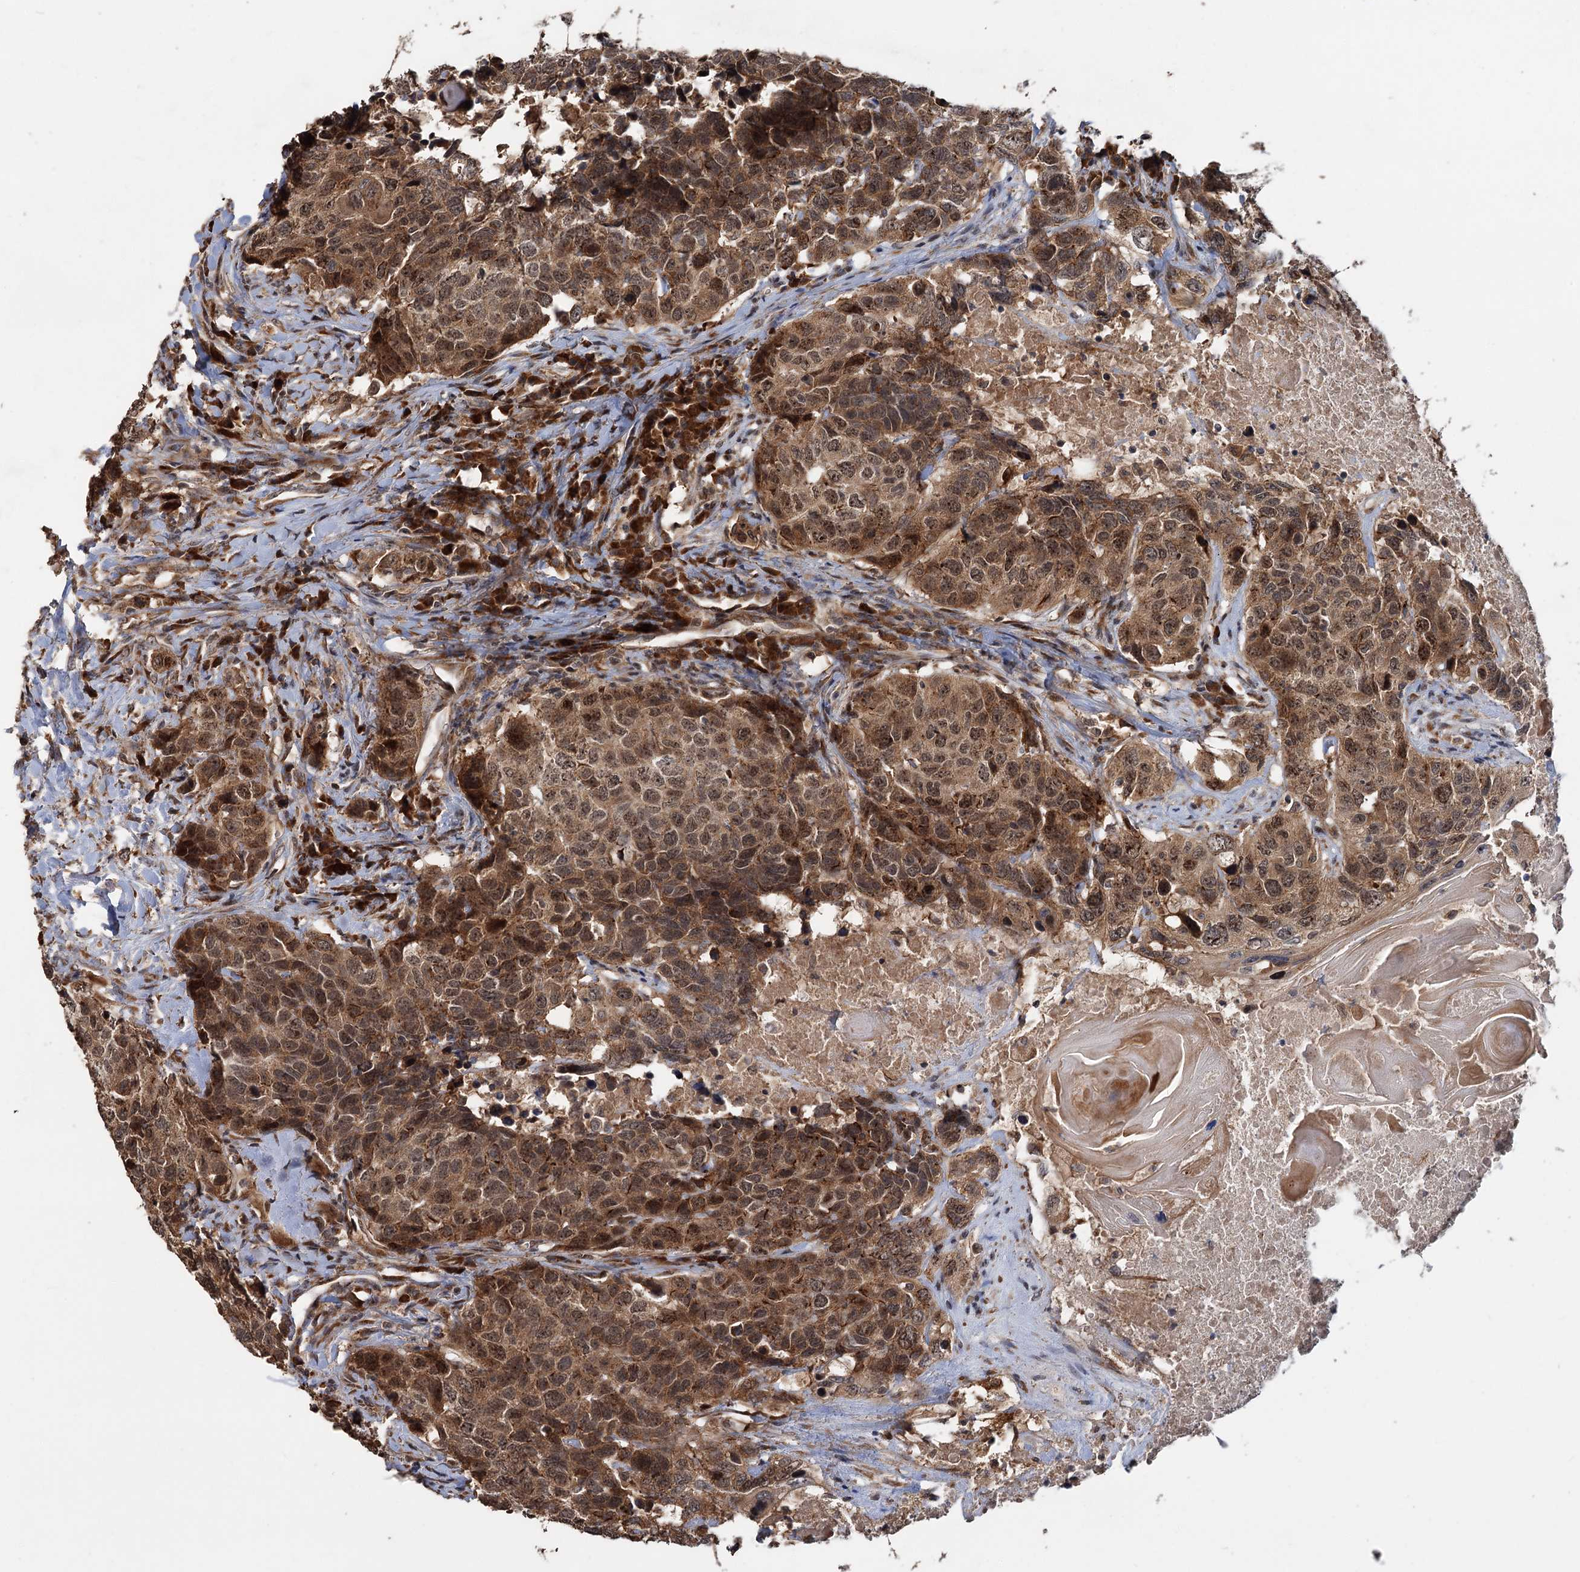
{"staining": {"intensity": "moderate", "quantity": ">75%", "location": "cytoplasmic/membranous,nuclear"}, "tissue": "head and neck cancer", "cell_type": "Tumor cells", "image_type": "cancer", "snomed": [{"axis": "morphology", "description": "Squamous cell carcinoma, NOS"}, {"axis": "topography", "description": "Head-Neck"}], "caption": "Immunohistochemistry (IHC) image of head and neck squamous cell carcinoma stained for a protein (brown), which shows medium levels of moderate cytoplasmic/membranous and nuclear expression in about >75% of tumor cells.", "gene": "KANSL2", "patient": {"sex": "male", "age": 66}}